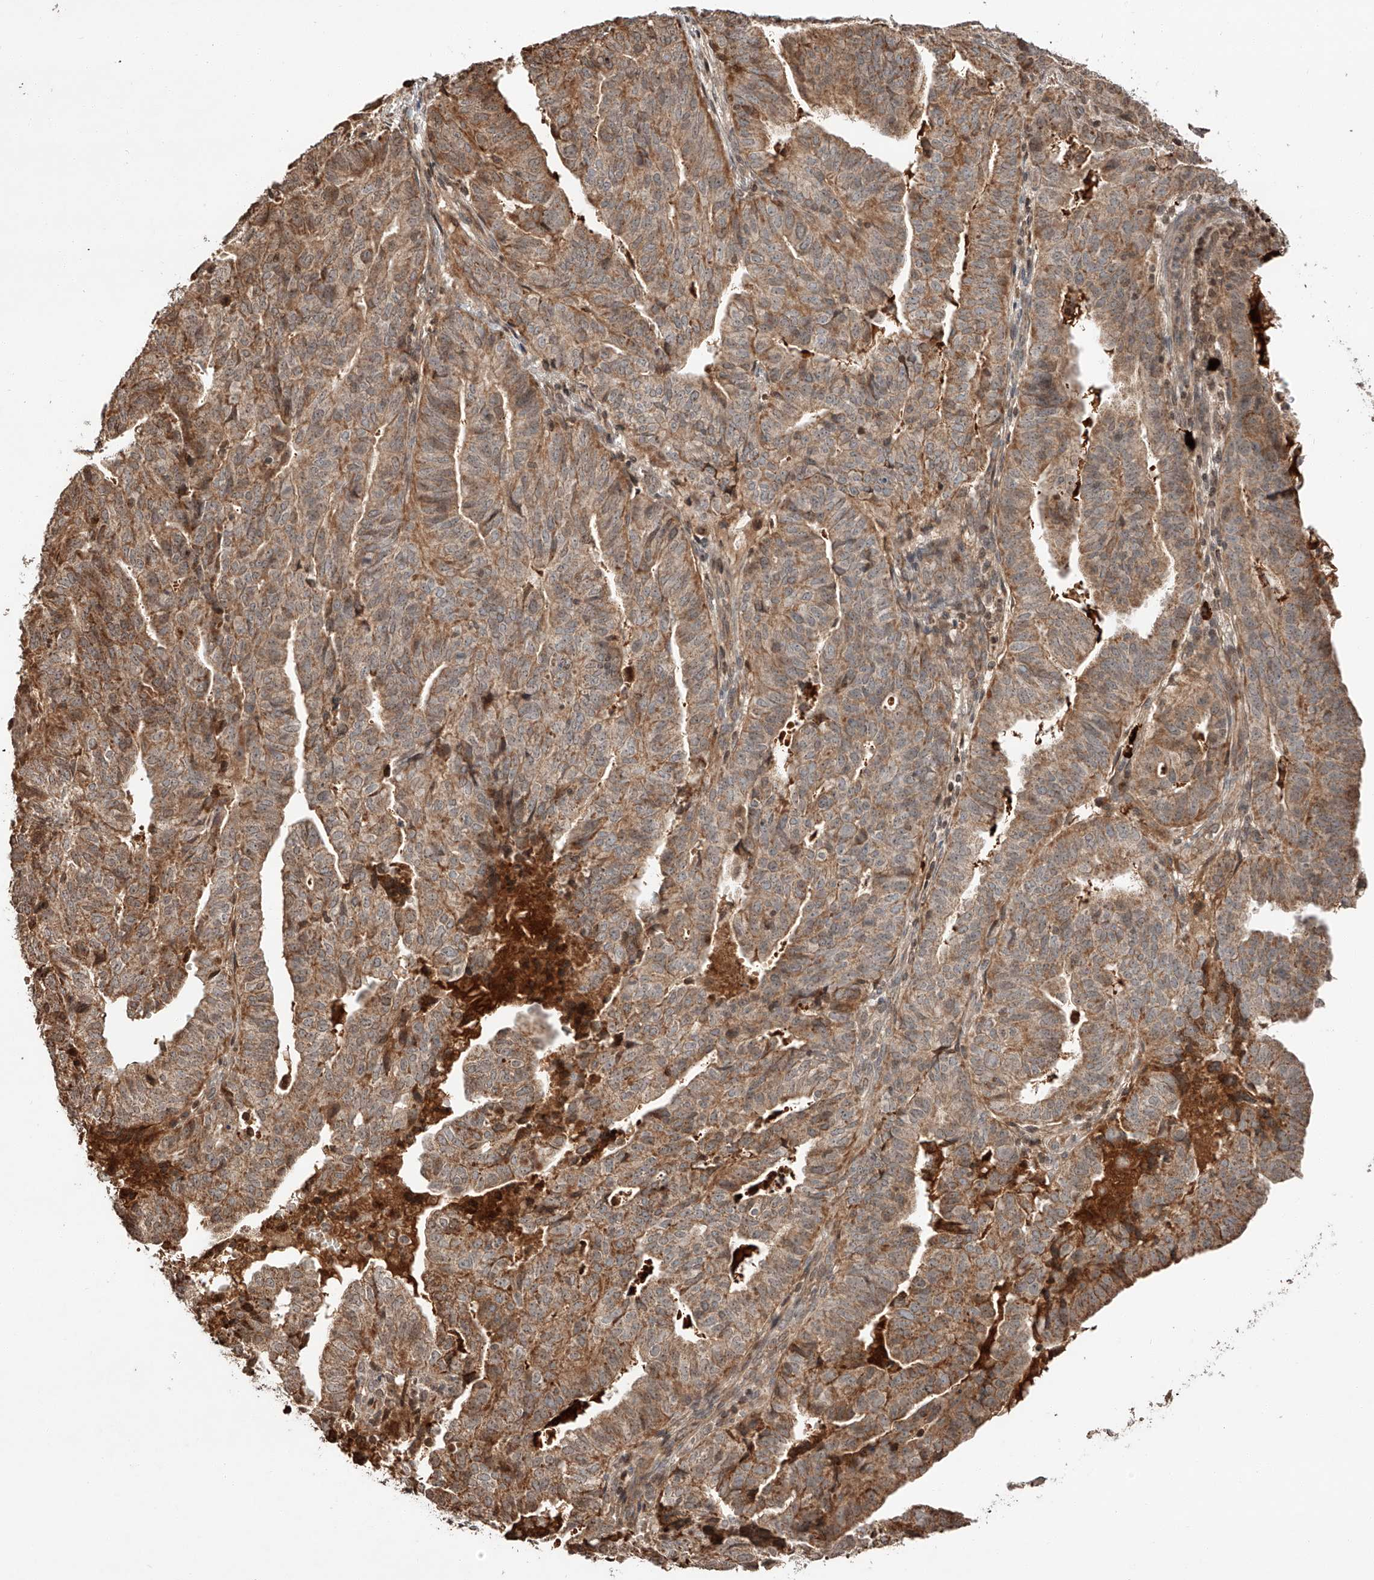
{"staining": {"intensity": "moderate", "quantity": ">75%", "location": "cytoplasmic/membranous"}, "tissue": "endometrial cancer", "cell_type": "Tumor cells", "image_type": "cancer", "snomed": [{"axis": "morphology", "description": "Adenocarcinoma, NOS"}, {"axis": "topography", "description": "Uterus"}], "caption": "Immunohistochemical staining of adenocarcinoma (endometrial) reveals medium levels of moderate cytoplasmic/membranous expression in about >75% of tumor cells. The staining is performed using DAB brown chromogen to label protein expression. The nuclei are counter-stained blue using hematoxylin.", "gene": "ARHGAP33", "patient": {"sex": "female", "age": 77}}